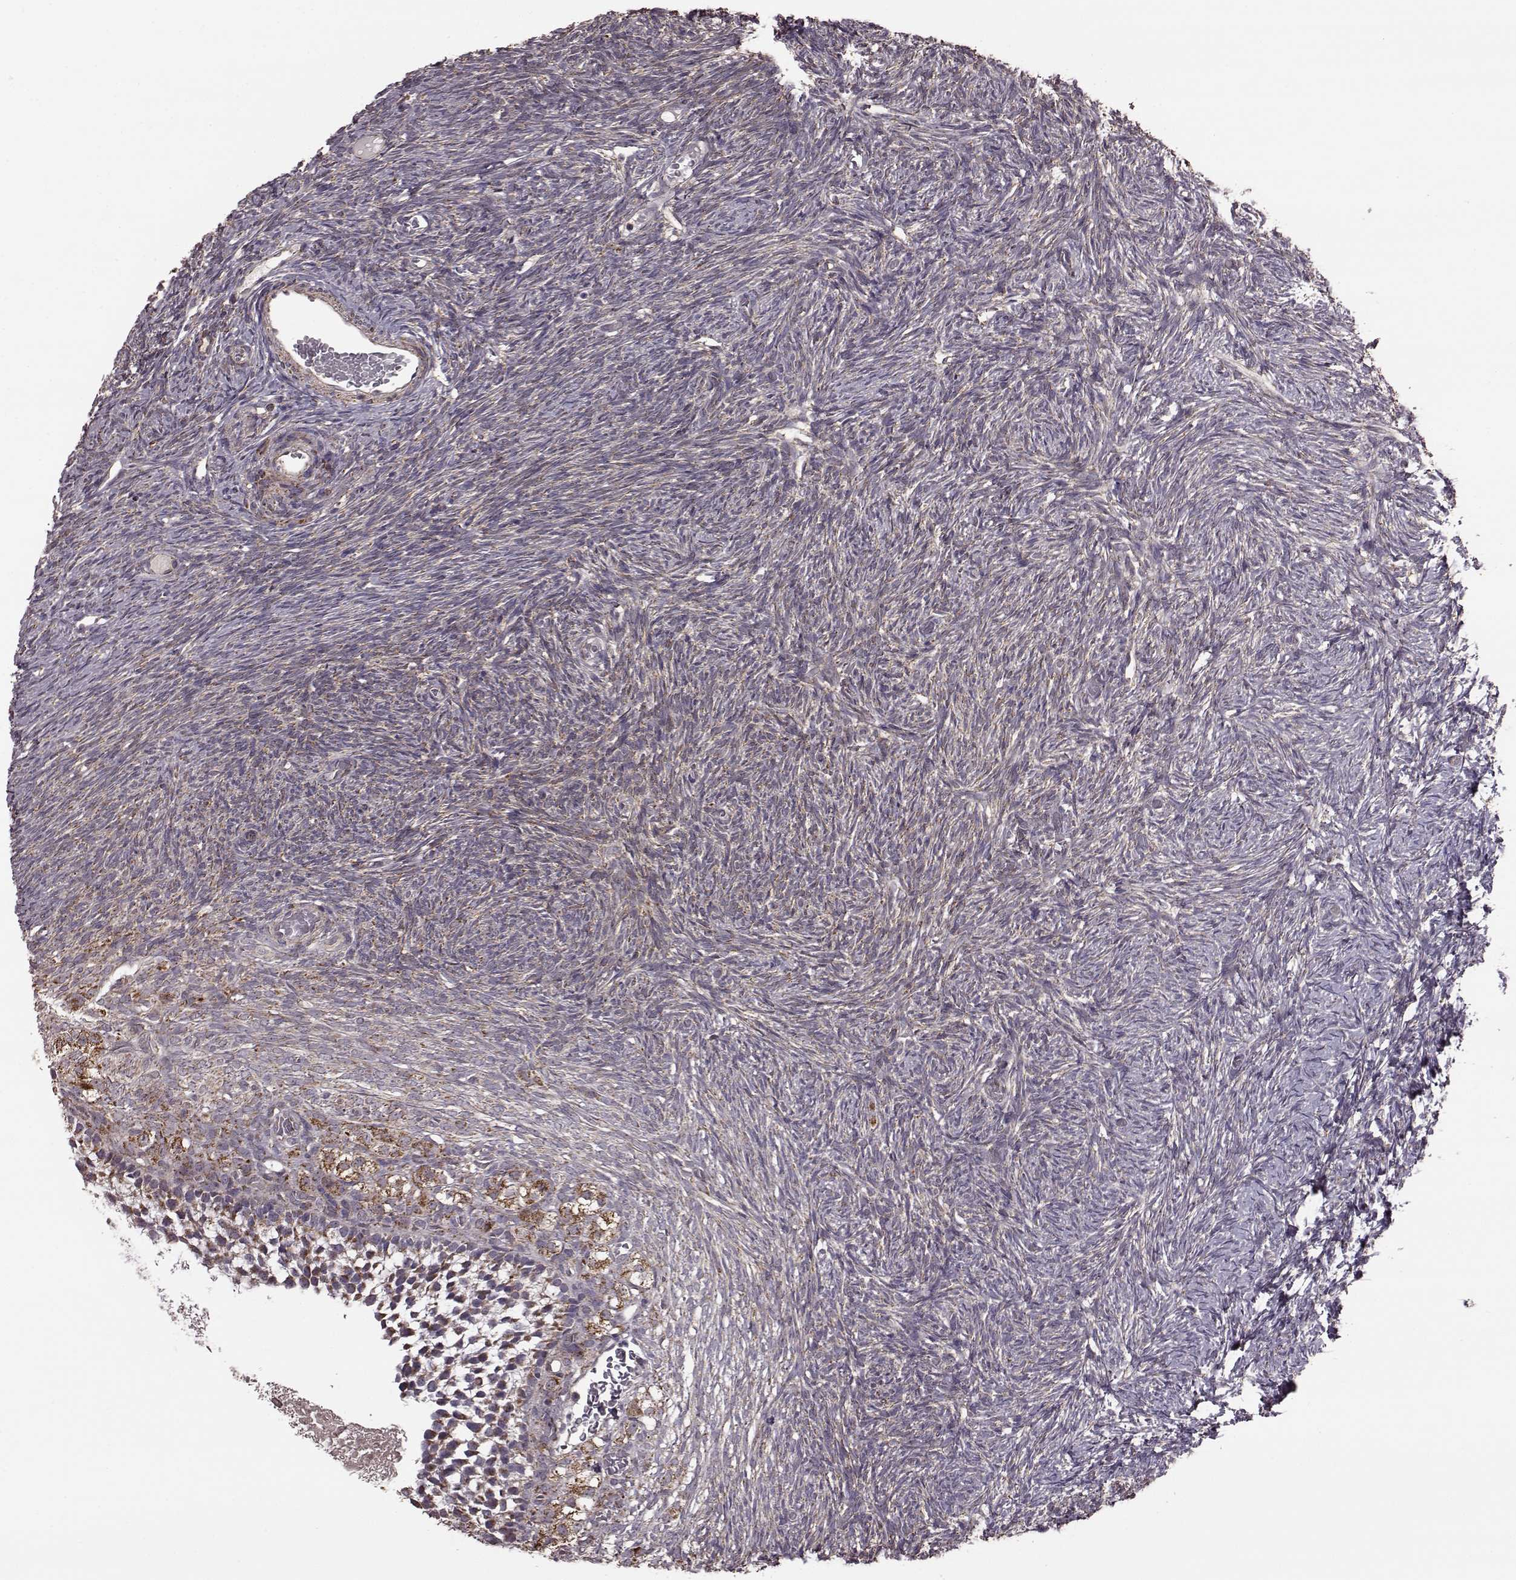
{"staining": {"intensity": "moderate", "quantity": ">75%", "location": "cytoplasmic/membranous"}, "tissue": "ovary", "cell_type": "Follicle cells", "image_type": "normal", "snomed": [{"axis": "morphology", "description": "Normal tissue, NOS"}, {"axis": "topography", "description": "Ovary"}], "caption": "IHC (DAB (3,3'-diaminobenzidine)) staining of benign ovary exhibits moderate cytoplasmic/membranous protein expression in about >75% of follicle cells.", "gene": "PUDP", "patient": {"sex": "female", "age": 39}}